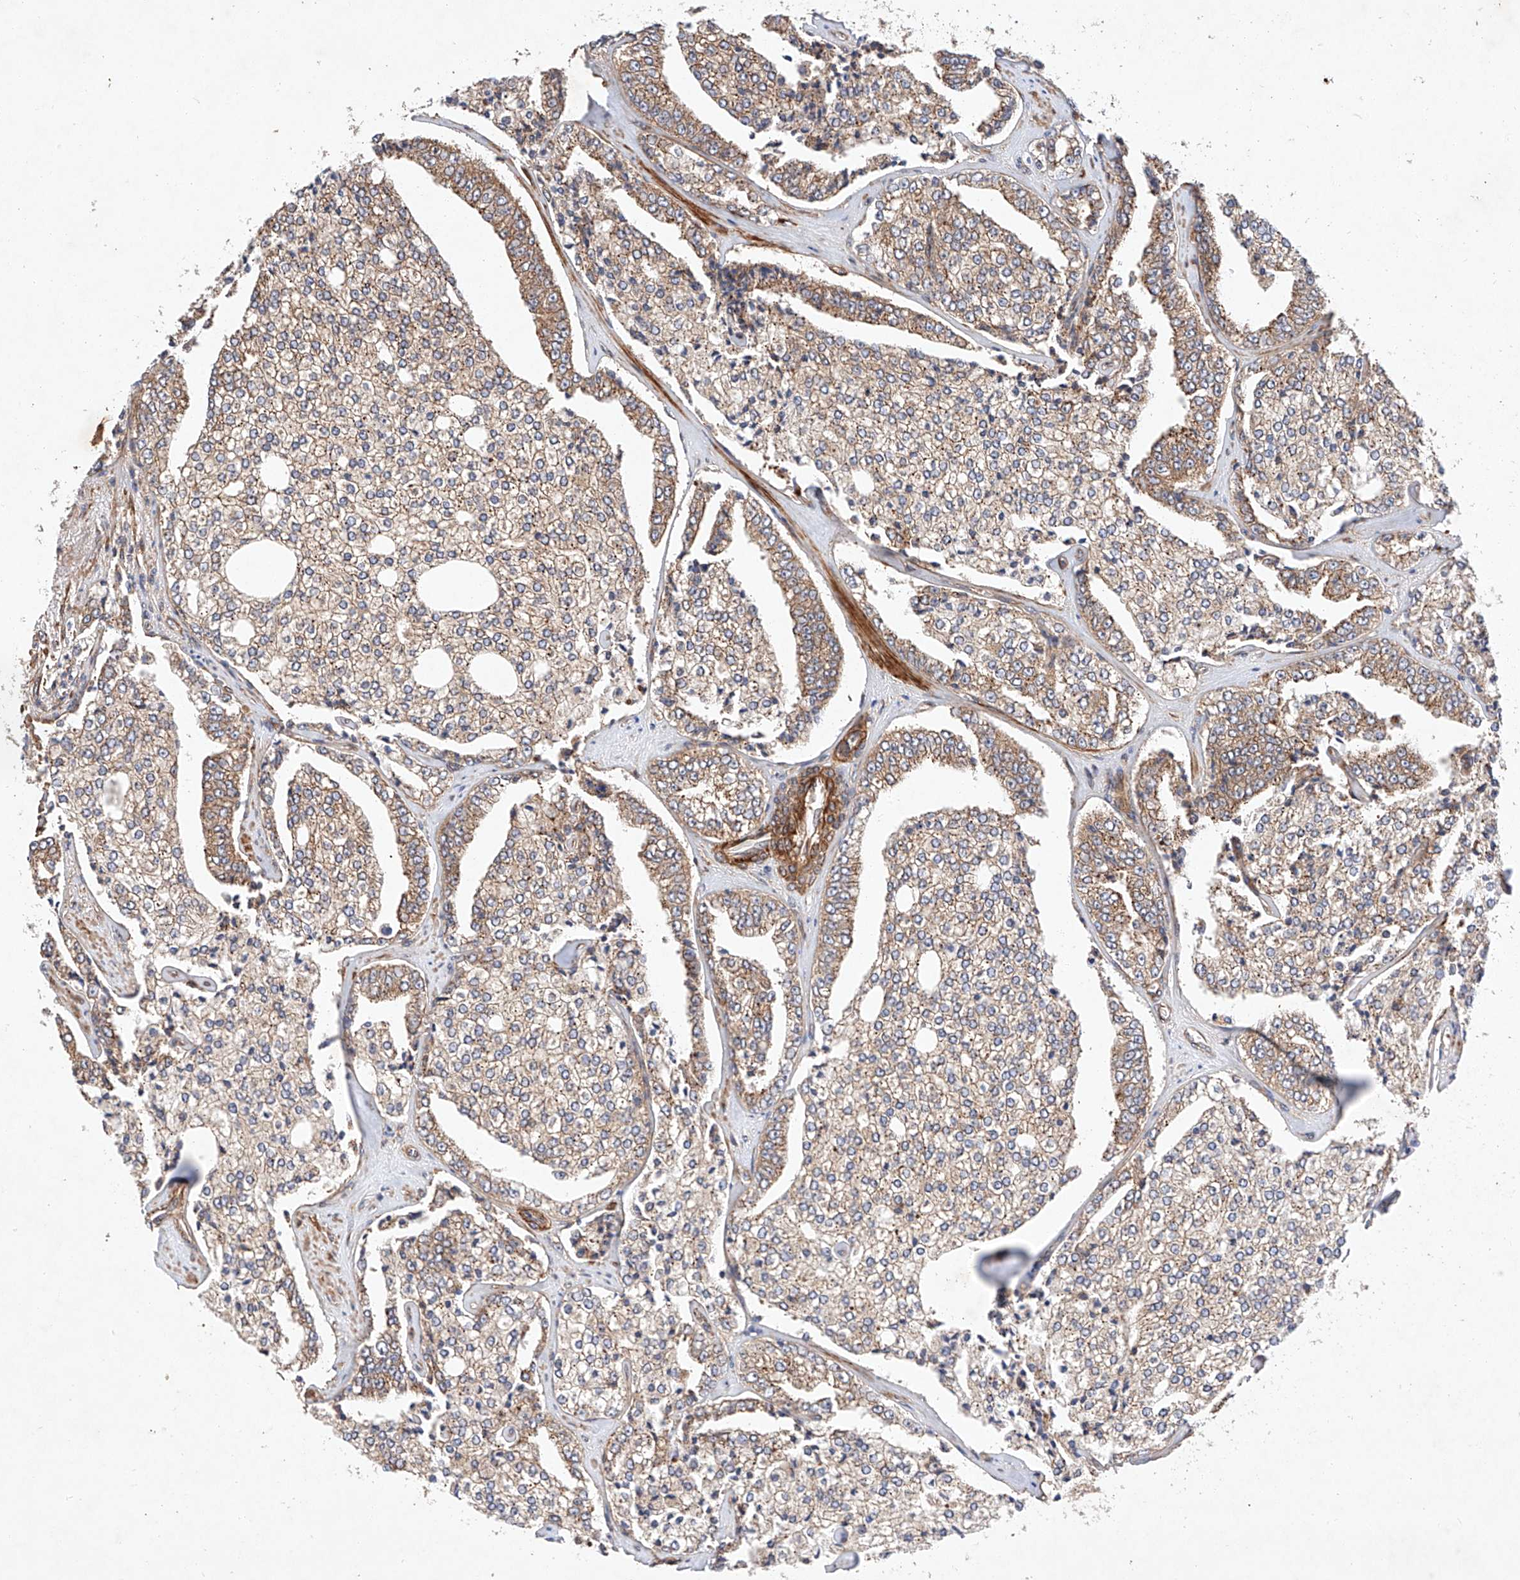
{"staining": {"intensity": "moderate", "quantity": ">75%", "location": "cytoplasmic/membranous"}, "tissue": "prostate cancer", "cell_type": "Tumor cells", "image_type": "cancer", "snomed": [{"axis": "morphology", "description": "Adenocarcinoma, High grade"}, {"axis": "topography", "description": "Prostate"}], "caption": "Moderate cytoplasmic/membranous expression for a protein is seen in about >75% of tumor cells of prostate high-grade adenocarcinoma using IHC.", "gene": "RAB23", "patient": {"sex": "male", "age": 71}}